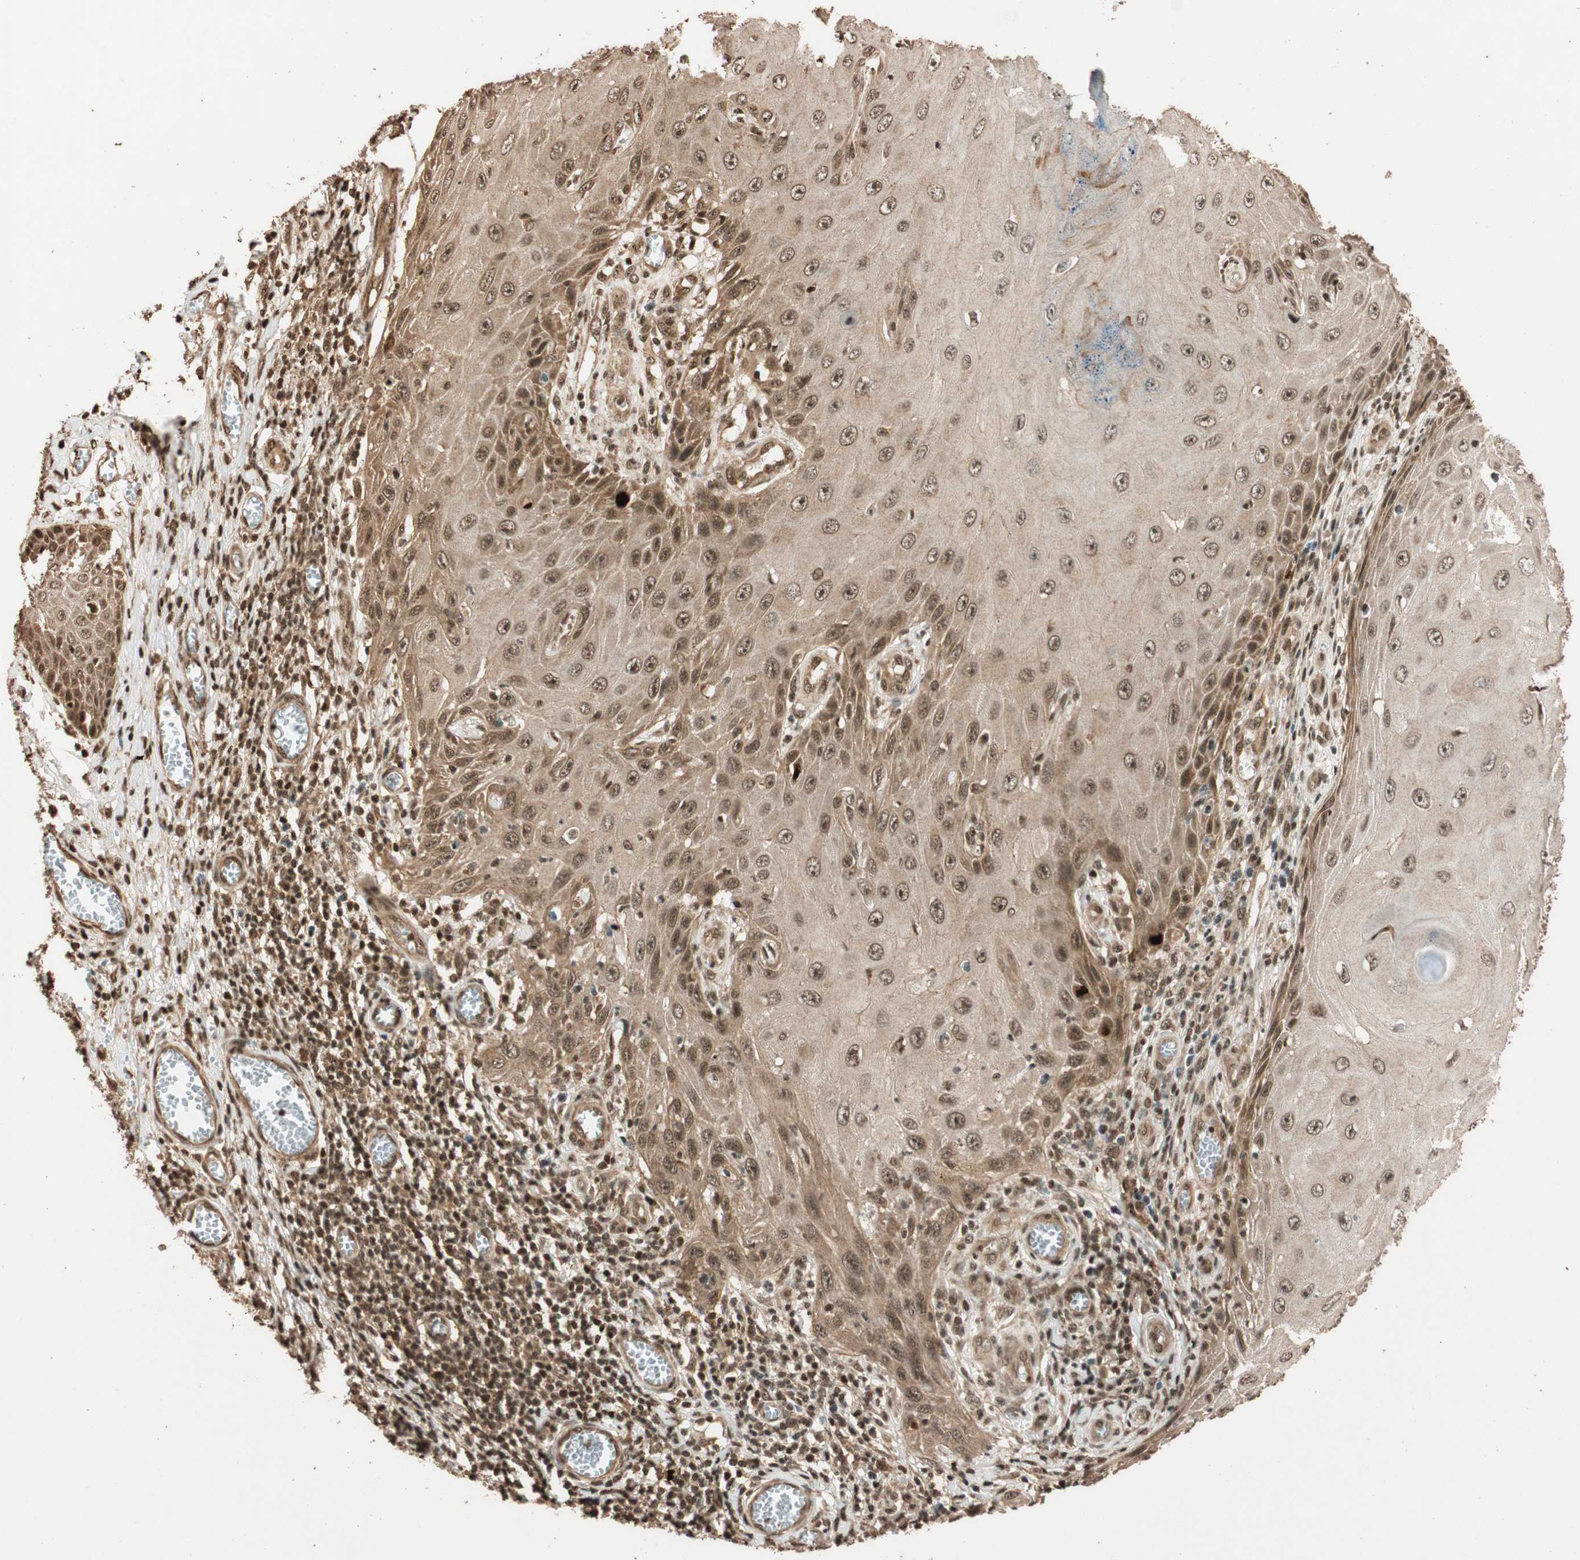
{"staining": {"intensity": "moderate", "quantity": "25%-75%", "location": "cytoplasmic/membranous"}, "tissue": "skin cancer", "cell_type": "Tumor cells", "image_type": "cancer", "snomed": [{"axis": "morphology", "description": "Squamous cell carcinoma, NOS"}, {"axis": "topography", "description": "Skin"}], "caption": "IHC (DAB (3,3'-diaminobenzidine)) staining of squamous cell carcinoma (skin) demonstrates moderate cytoplasmic/membranous protein expression in about 25%-75% of tumor cells.", "gene": "ALKBH5", "patient": {"sex": "female", "age": 73}}